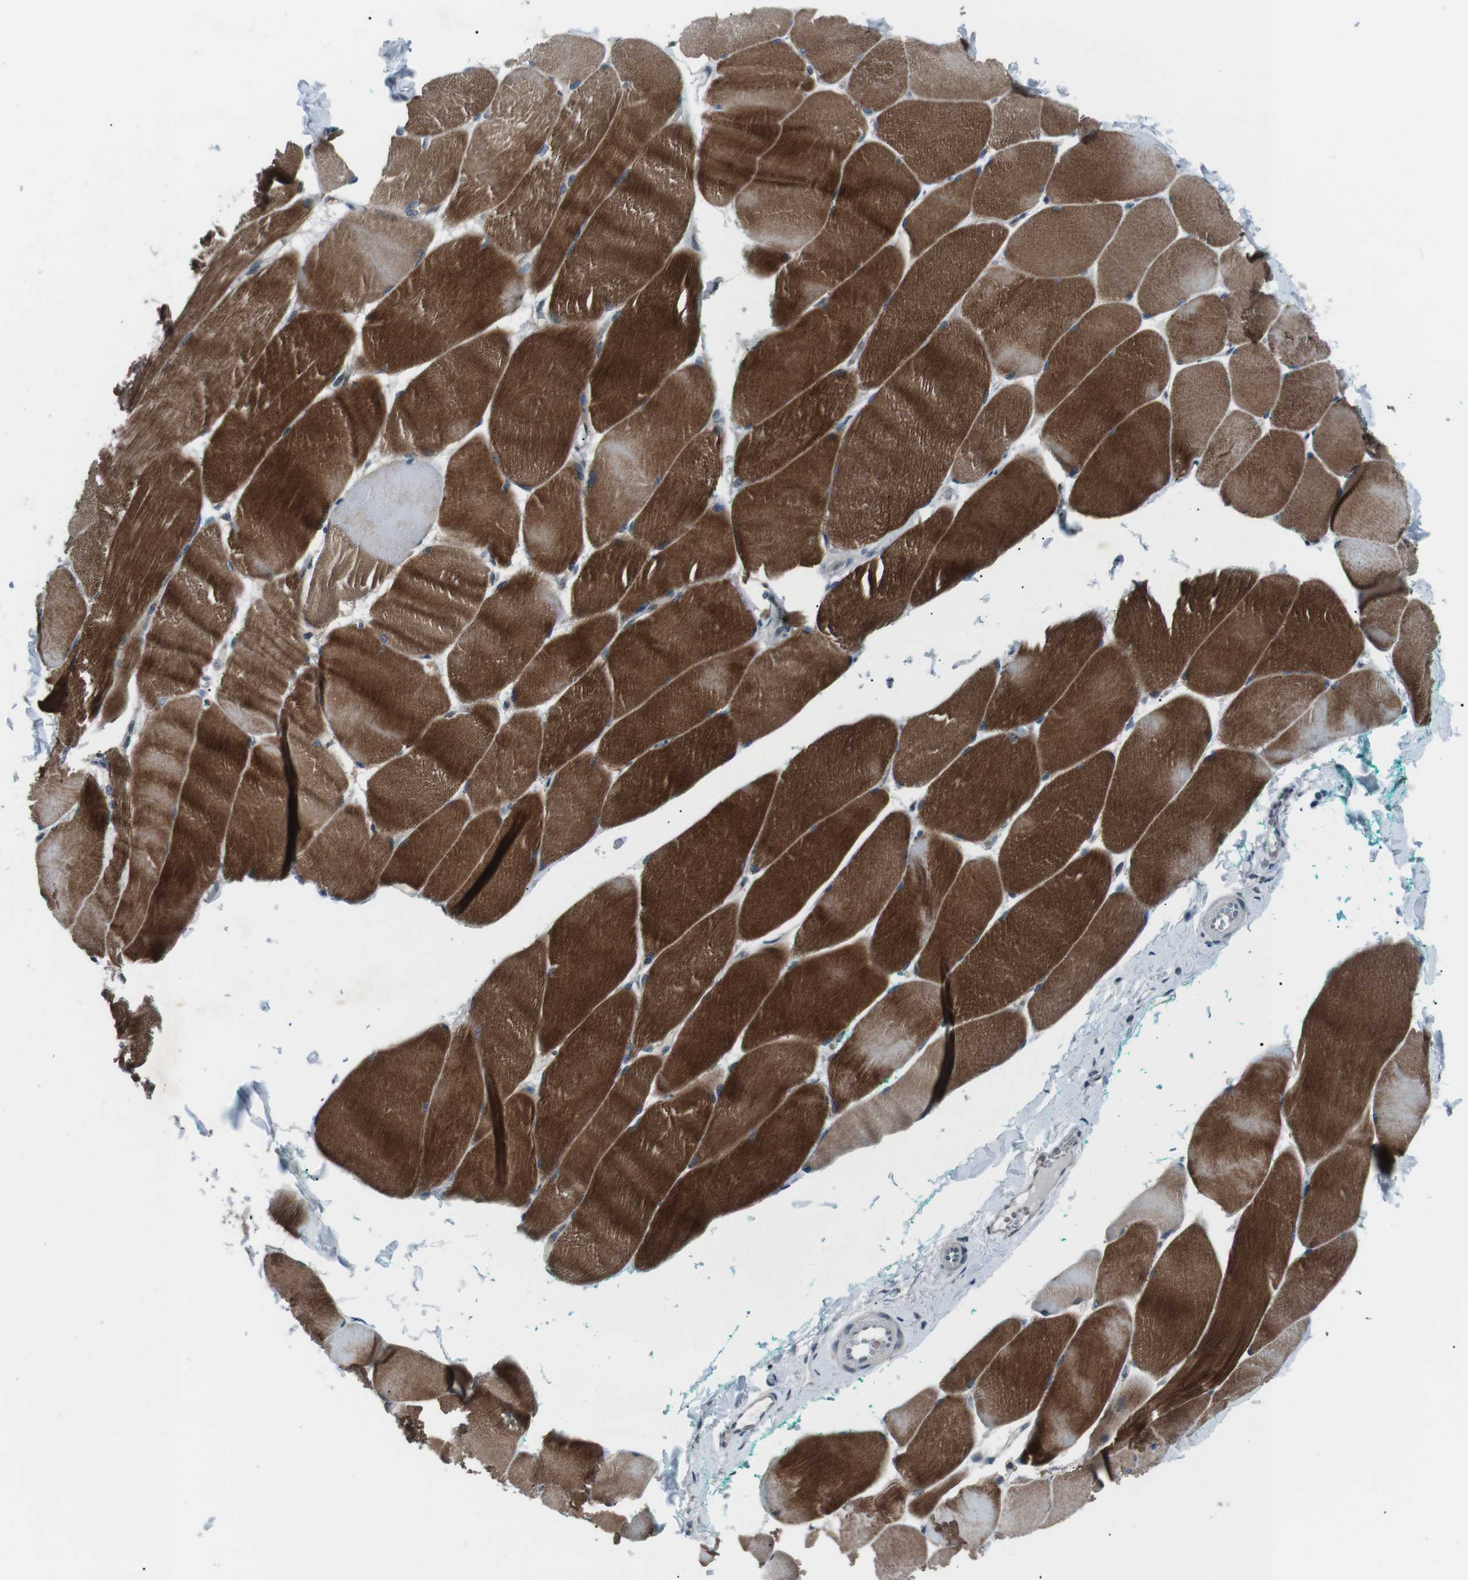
{"staining": {"intensity": "strong", "quantity": ">75%", "location": "cytoplasmic/membranous"}, "tissue": "skeletal muscle", "cell_type": "Myocytes", "image_type": "normal", "snomed": [{"axis": "morphology", "description": "Normal tissue, NOS"}, {"axis": "morphology", "description": "Squamous cell carcinoma, NOS"}, {"axis": "topography", "description": "Skeletal muscle"}], "caption": "DAB (3,3'-diaminobenzidine) immunohistochemical staining of unremarkable human skeletal muscle demonstrates strong cytoplasmic/membranous protein staining in about >75% of myocytes.", "gene": "LRIG2", "patient": {"sex": "male", "age": 51}}